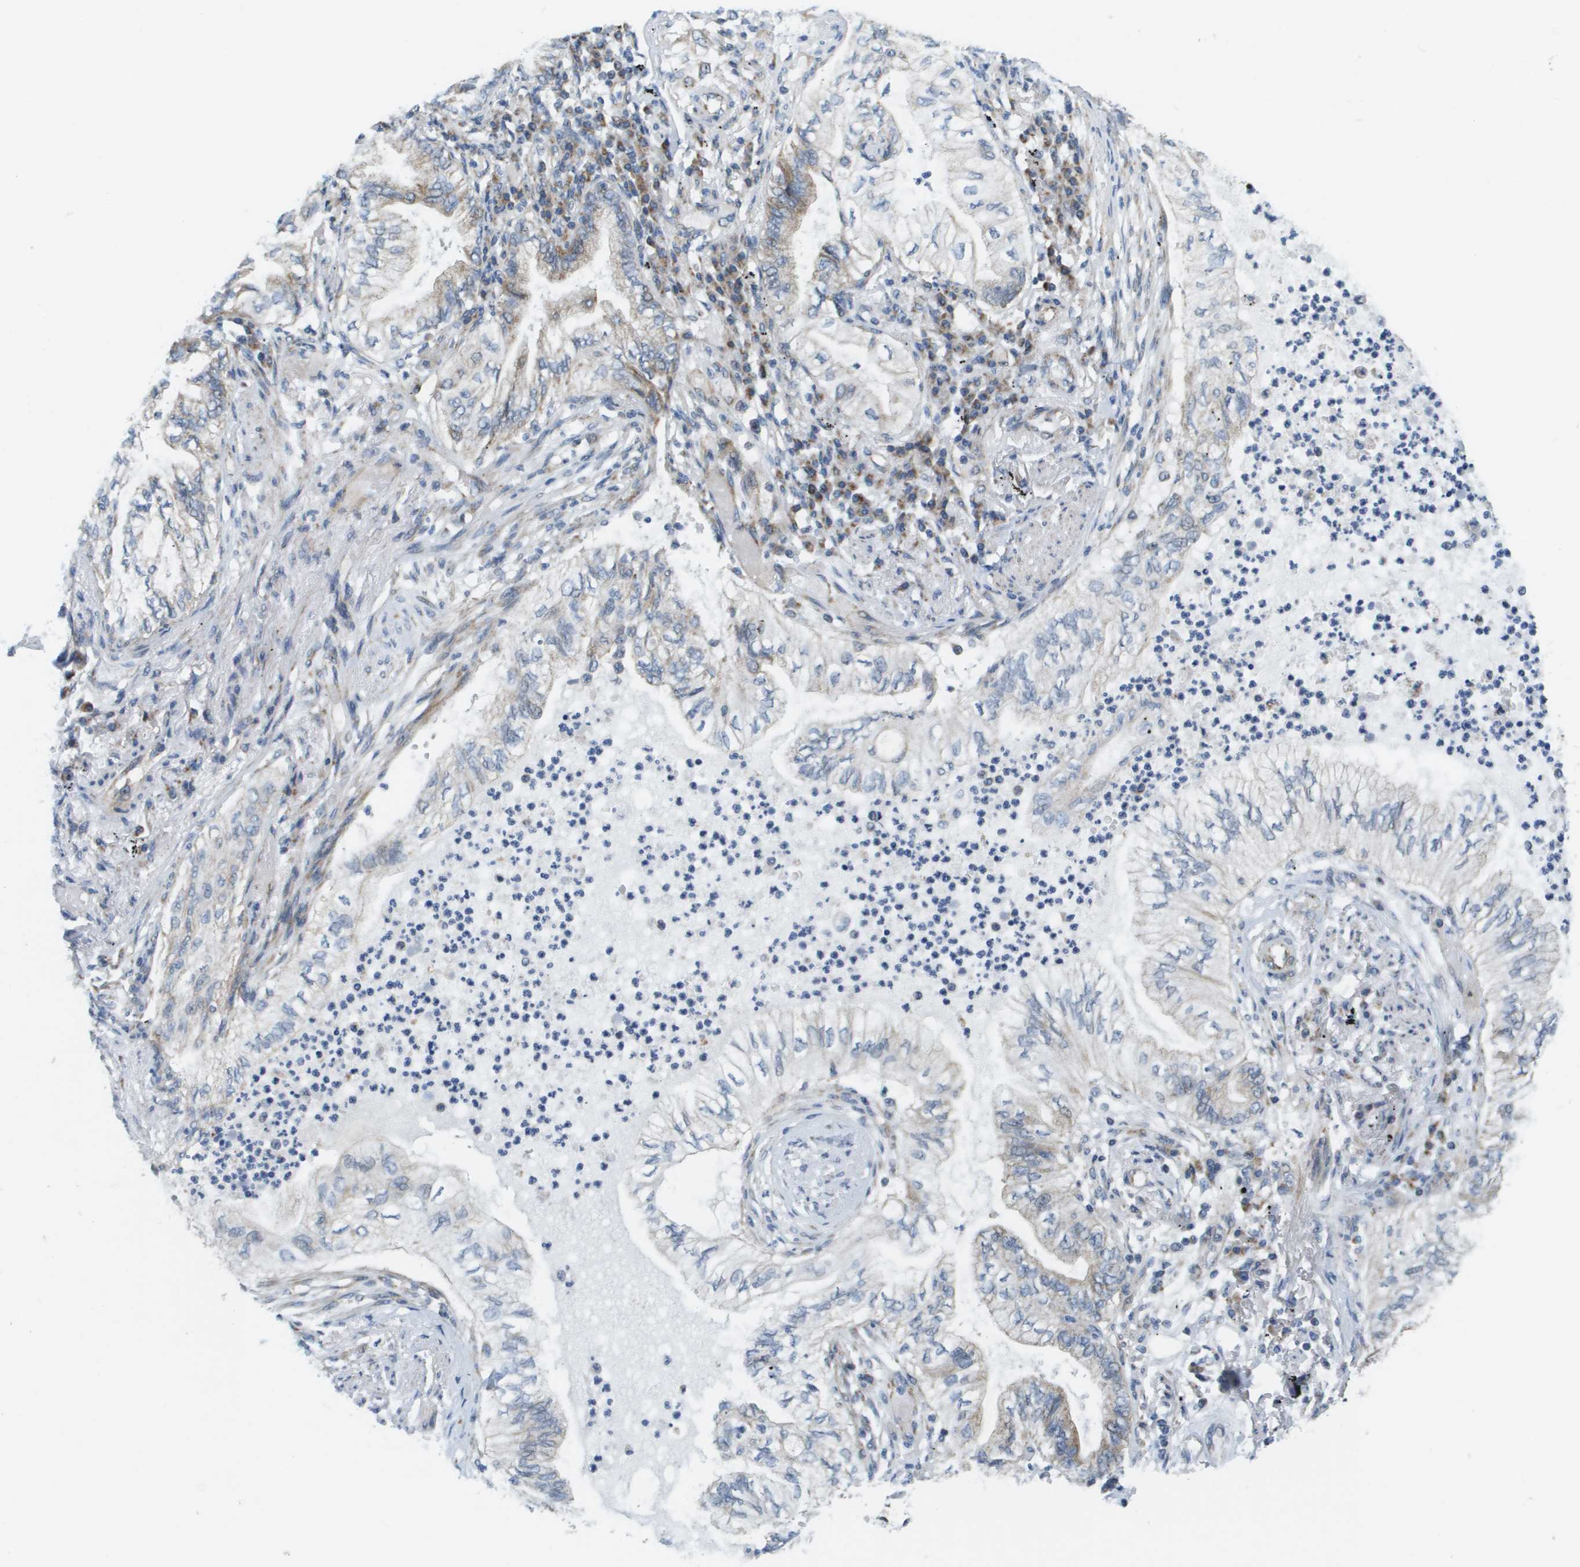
{"staining": {"intensity": "weak", "quantity": "<25%", "location": "cytoplasmic/membranous"}, "tissue": "lung cancer", "cell_type": "Tumor cells", "image_type": "cancer", "snomed": [{"axis": "morphology", "description": "Normal tissue, NOS"}, {"axis": "morphology", "description": "Adenocarcinoma, NOS"}, {"axis": "topography", "description": "Bronchus"}, {"axis": "topography", "description": "Lung"}], "caption": "Immunohistochemistry (IHC) of lung cancer (adenocarcinoma) demonstrates no expression in tumor cells.", "gene": "KRT23", "patient": {"sex": "female", "age": 70}}